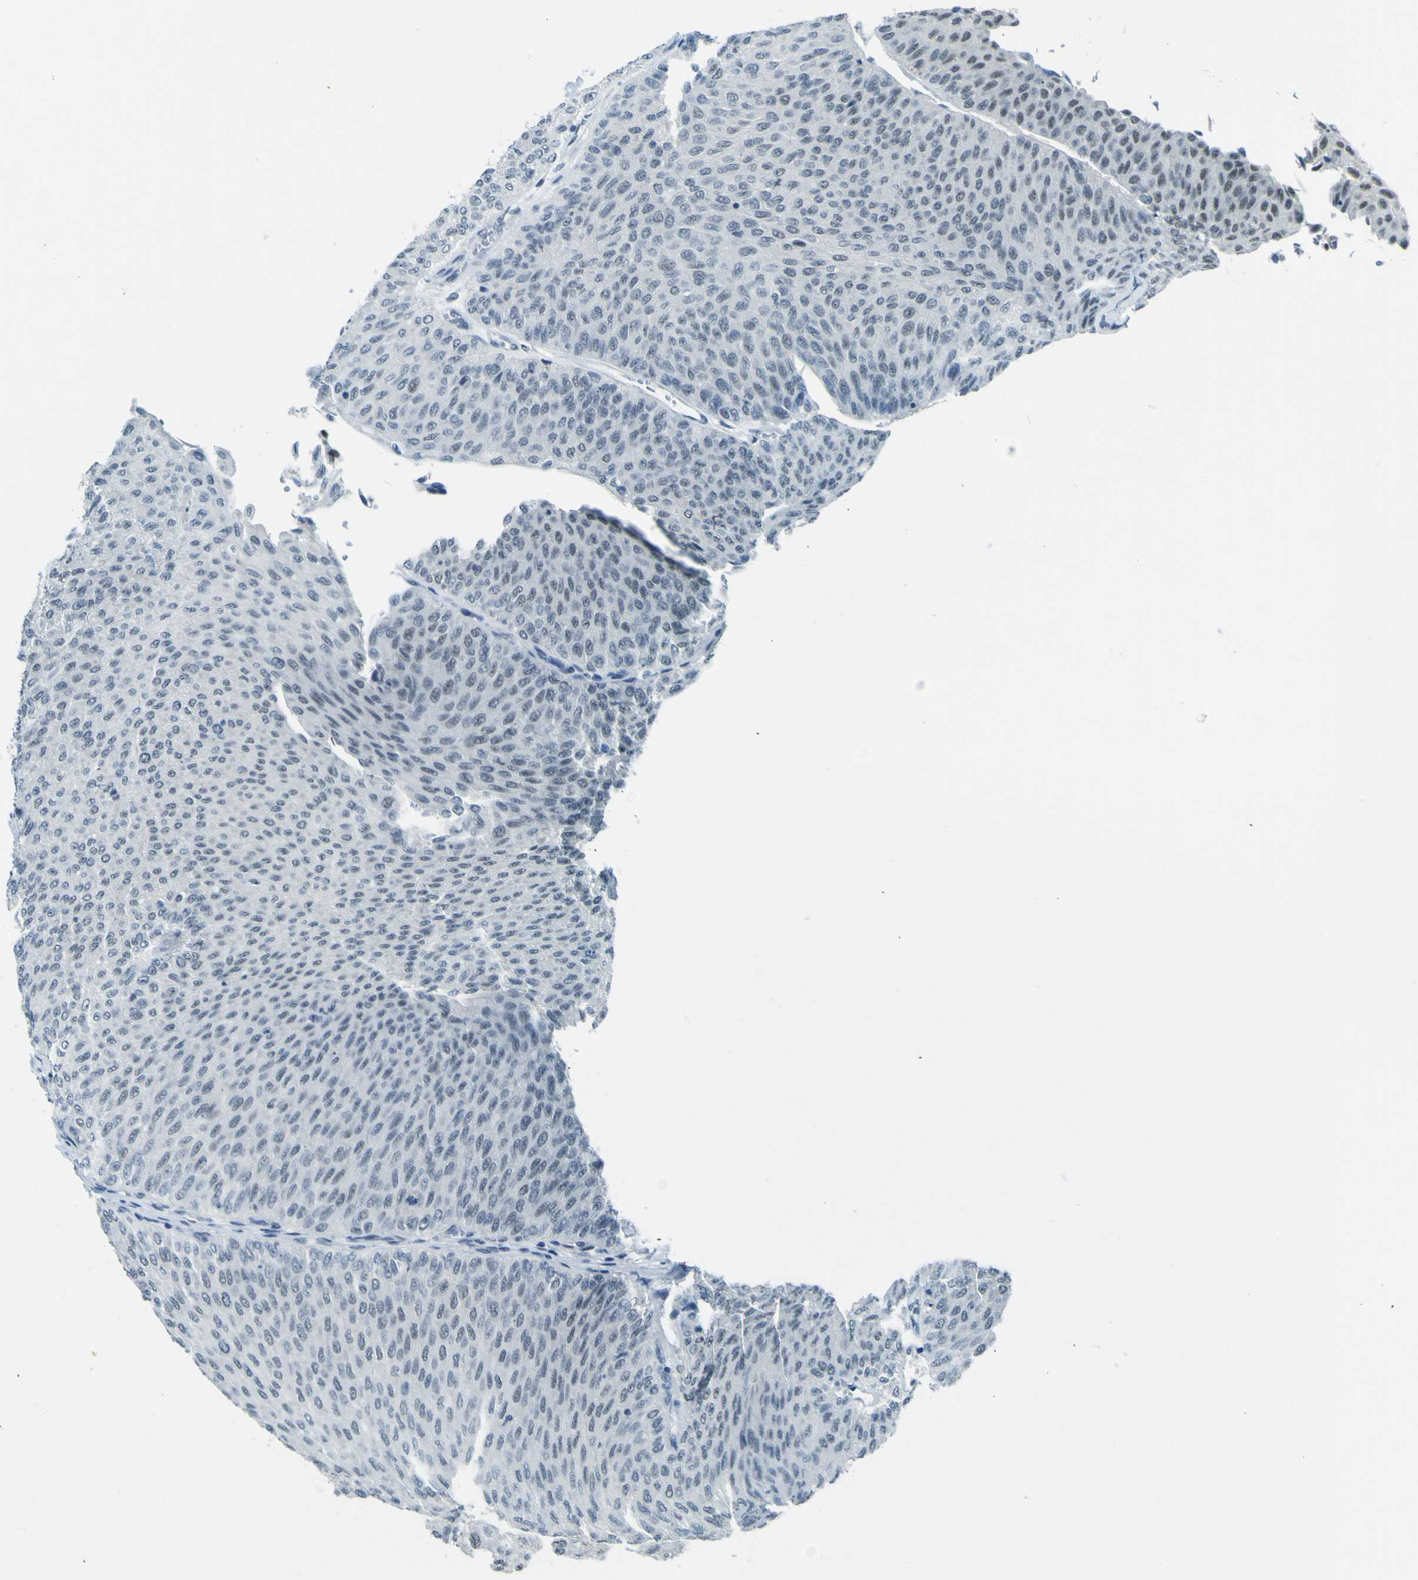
{"staining": {"intensity": "negative", "quantity": "none", "location": "none"}, "tissue": "urothelial cancer", "cell_type": "Tumor cells", "image_type": "cancer", "snomed": [{"axis": "morphology", "description": "Urothelial carcinoma, Low grade"}, {"axis": "topography", "description": "Urinary bladder"}], "caption": "Protein analysis of urothelial carcinoma (low-grade) reveals no significant staining in tumor cells.", "gene": "CEBPG", "patient": {"sex": "male", "age": 78}}